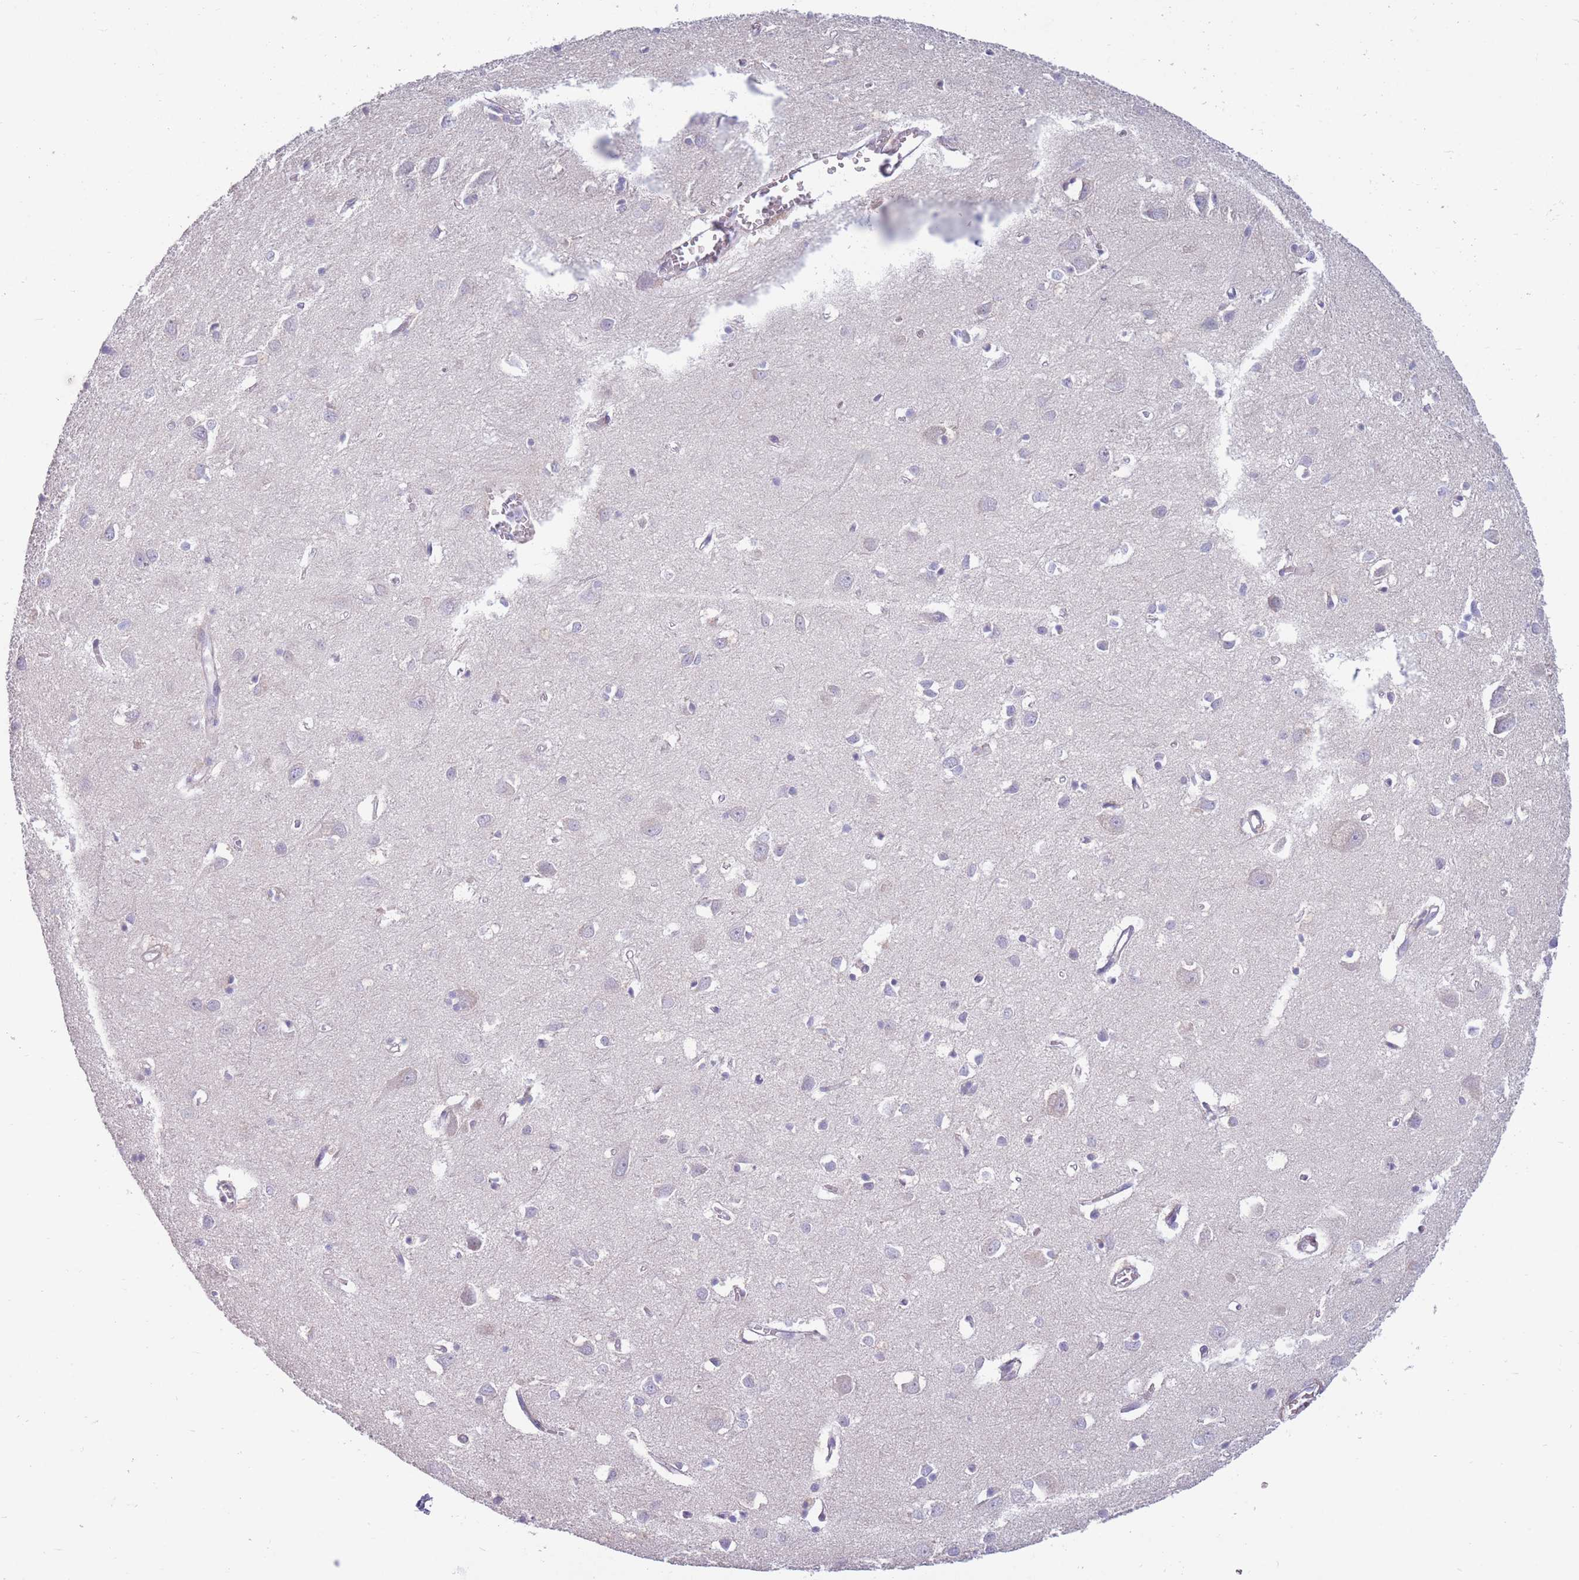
{"staining": {"intensity": "negative", "quantity": "none", "location": "none"}, "tissue": "cerebral cortex", "cell_type": "Endothelial cells", "image_type": "normal", "snomed": [{"axis": "morphology", "description": "Normal tissue, NOS"}, {"axis": "topography", "description": "Cerebral cortex"}], "caption": "Endothelial cells show no significant protein staining in unremarkable cerebral cortex. (DAB (3,3'-diaminobenzidine) immunohistochemistry visualized using brightfield microscopy, high magnification).", "gene": "CCNQ", "patient": {"sex": "female", "age": 64}}